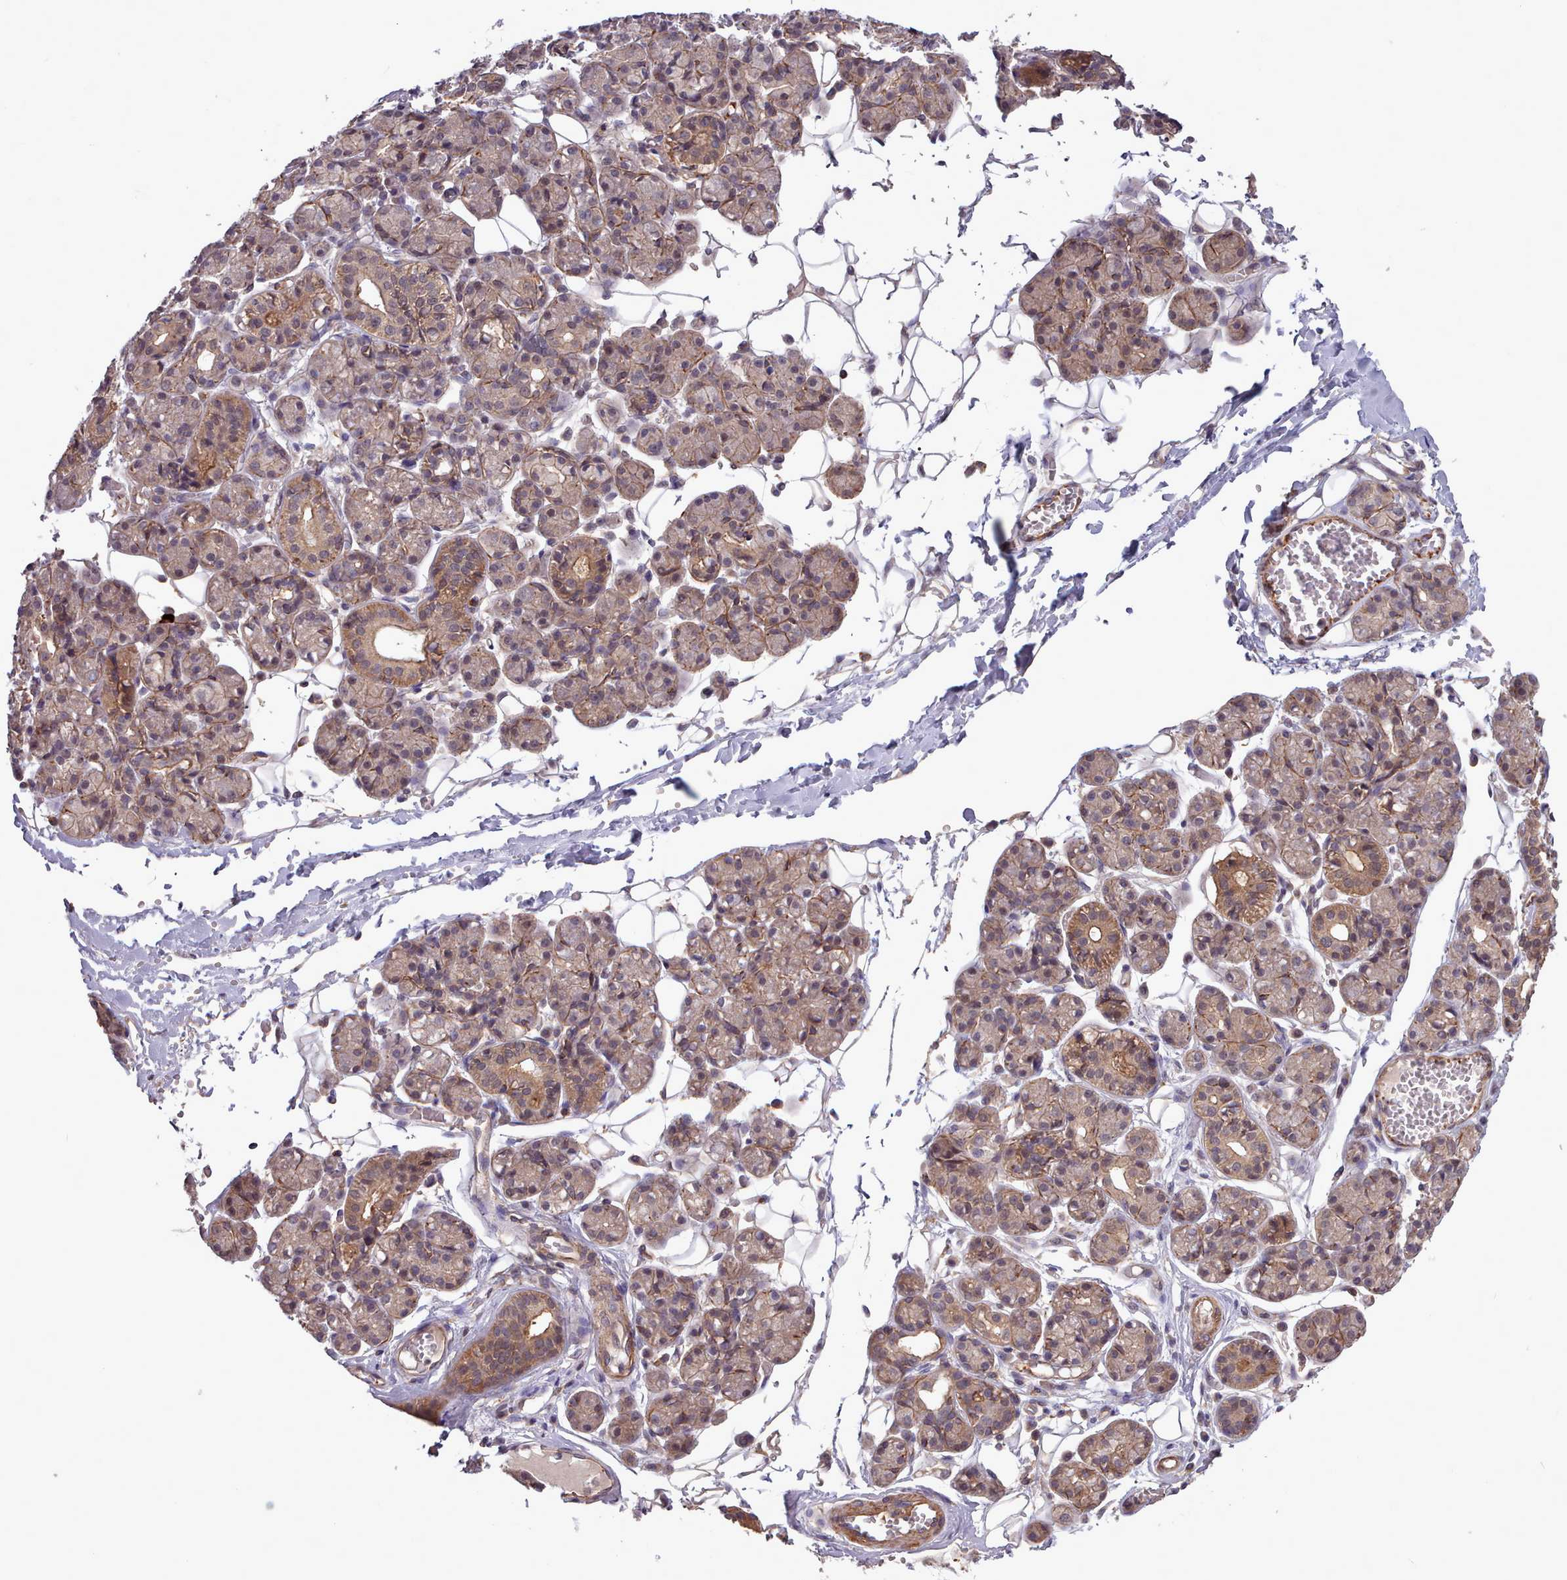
{"staining": {"intensity": "moderate", "quantity": "<25%", "location": "cytoplasmic/membranous"}, "tissue": "salivary gland", "cell_type": "Glandular cells", "image_type": "normal", "snomed": [{"axis": "morphology", "description": "Normal tissue, NOS"}, {"axis": "topography", "description": "Salivary gland"}], "caption": "Glandular cells demonstrate low levels of moderate cytoplasmic/membranous expression in about <25% of cells in unremarkable salivary gland.", "gene": "STUB1", "patient": {"sex": "male", "age": 63}}